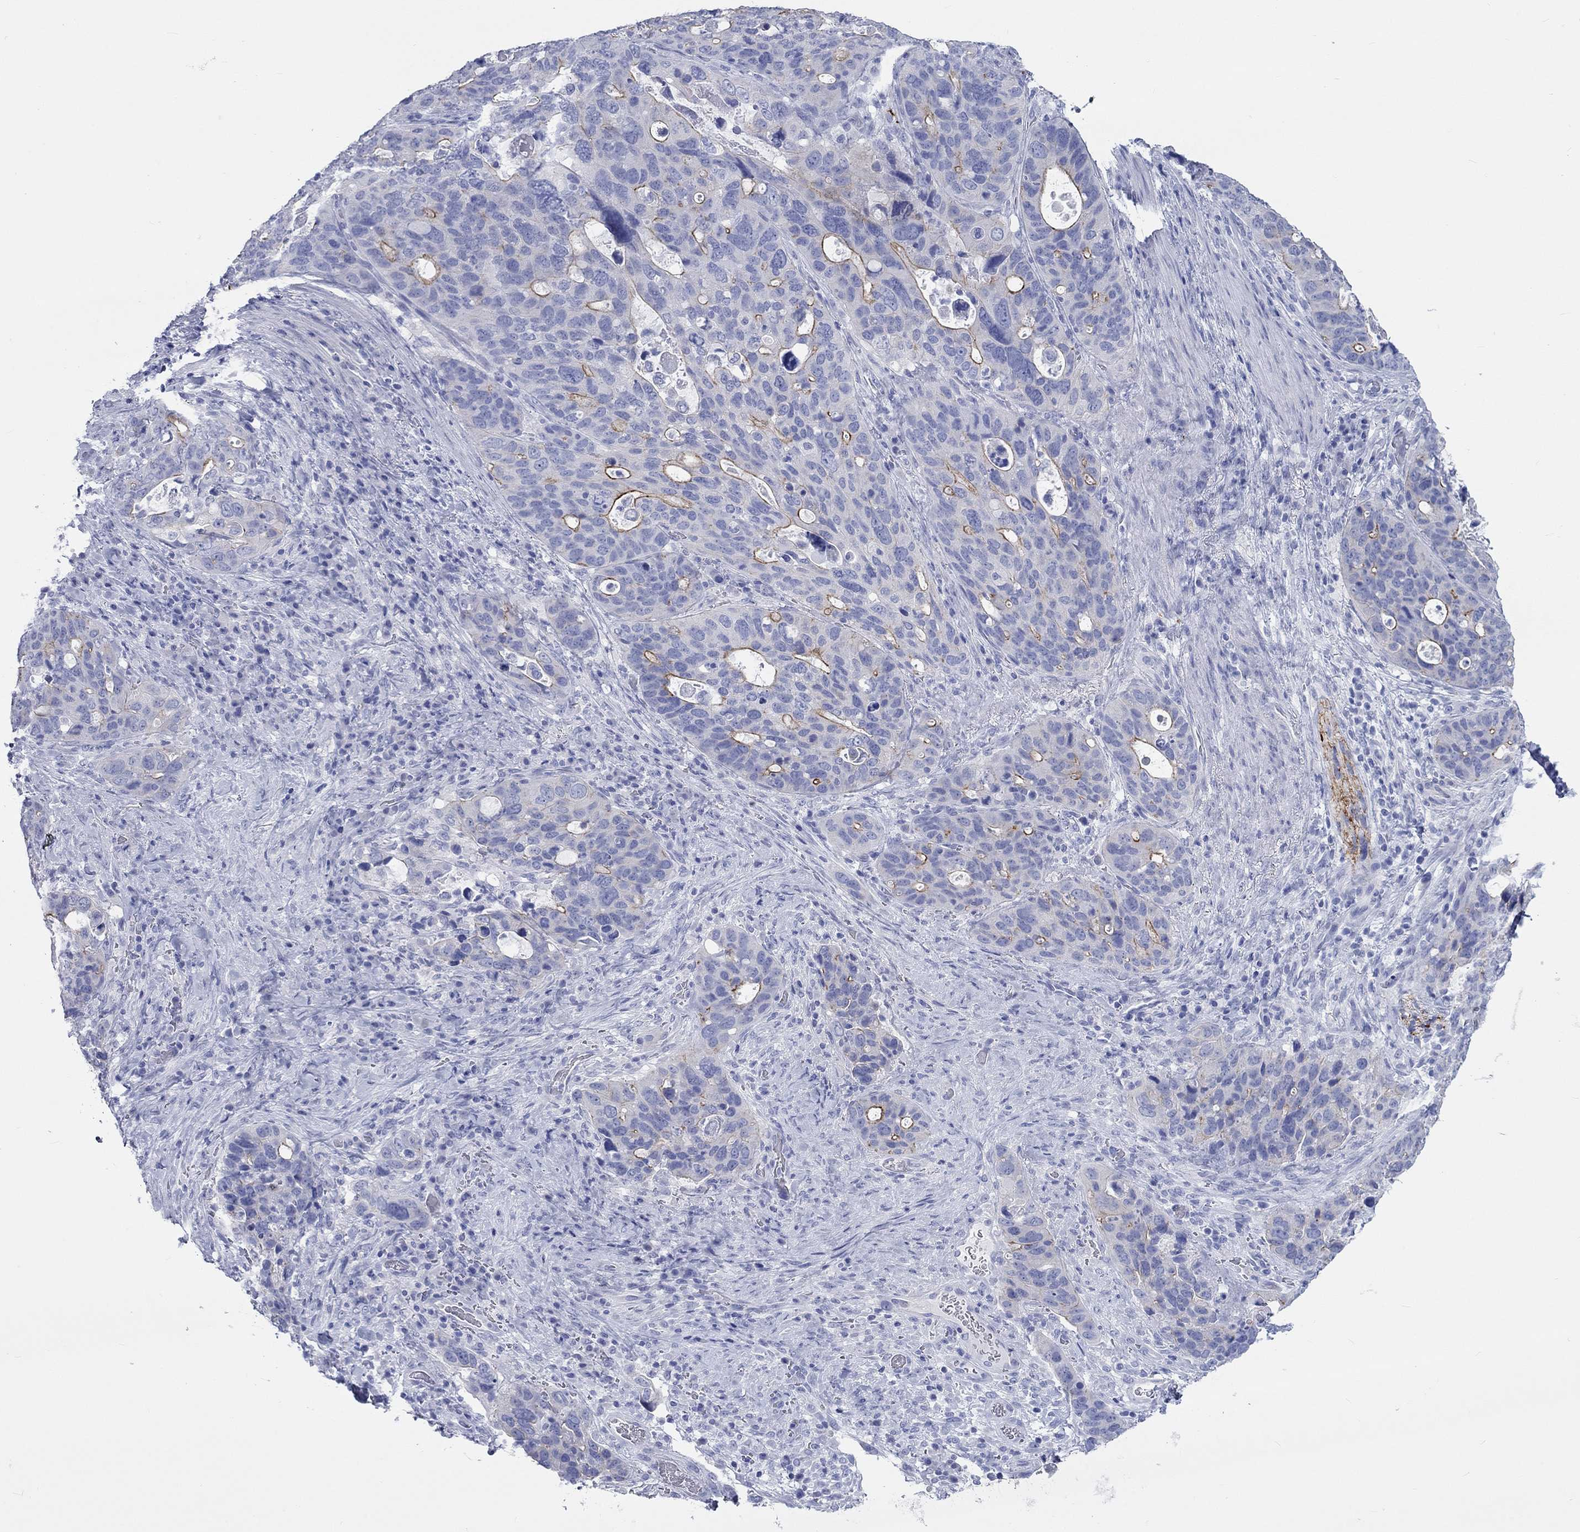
{"staining": {"intensity": "strong", "quantity": "<25%", "location": "cytoplasmic/membranous"}, "tissue": "stomach cancer", "cell_type": "Tumor cells", "image_type": "cancer", "snomed": [{"axis": "morphology", "description": "Adenocarcinoma, NOS"}, {"axis": "topography", "description": "Stomach"}], "caption": "Strong cytoplasmic/membranous positivity is identified in approximately <25% of tumor cells in adenocarcinoma (stomach). The protein of interest is shown in brown color, while the nuclei are stained blue.", "gene": "SPATA9", "patient": {"sex": "male", "age": 54}}